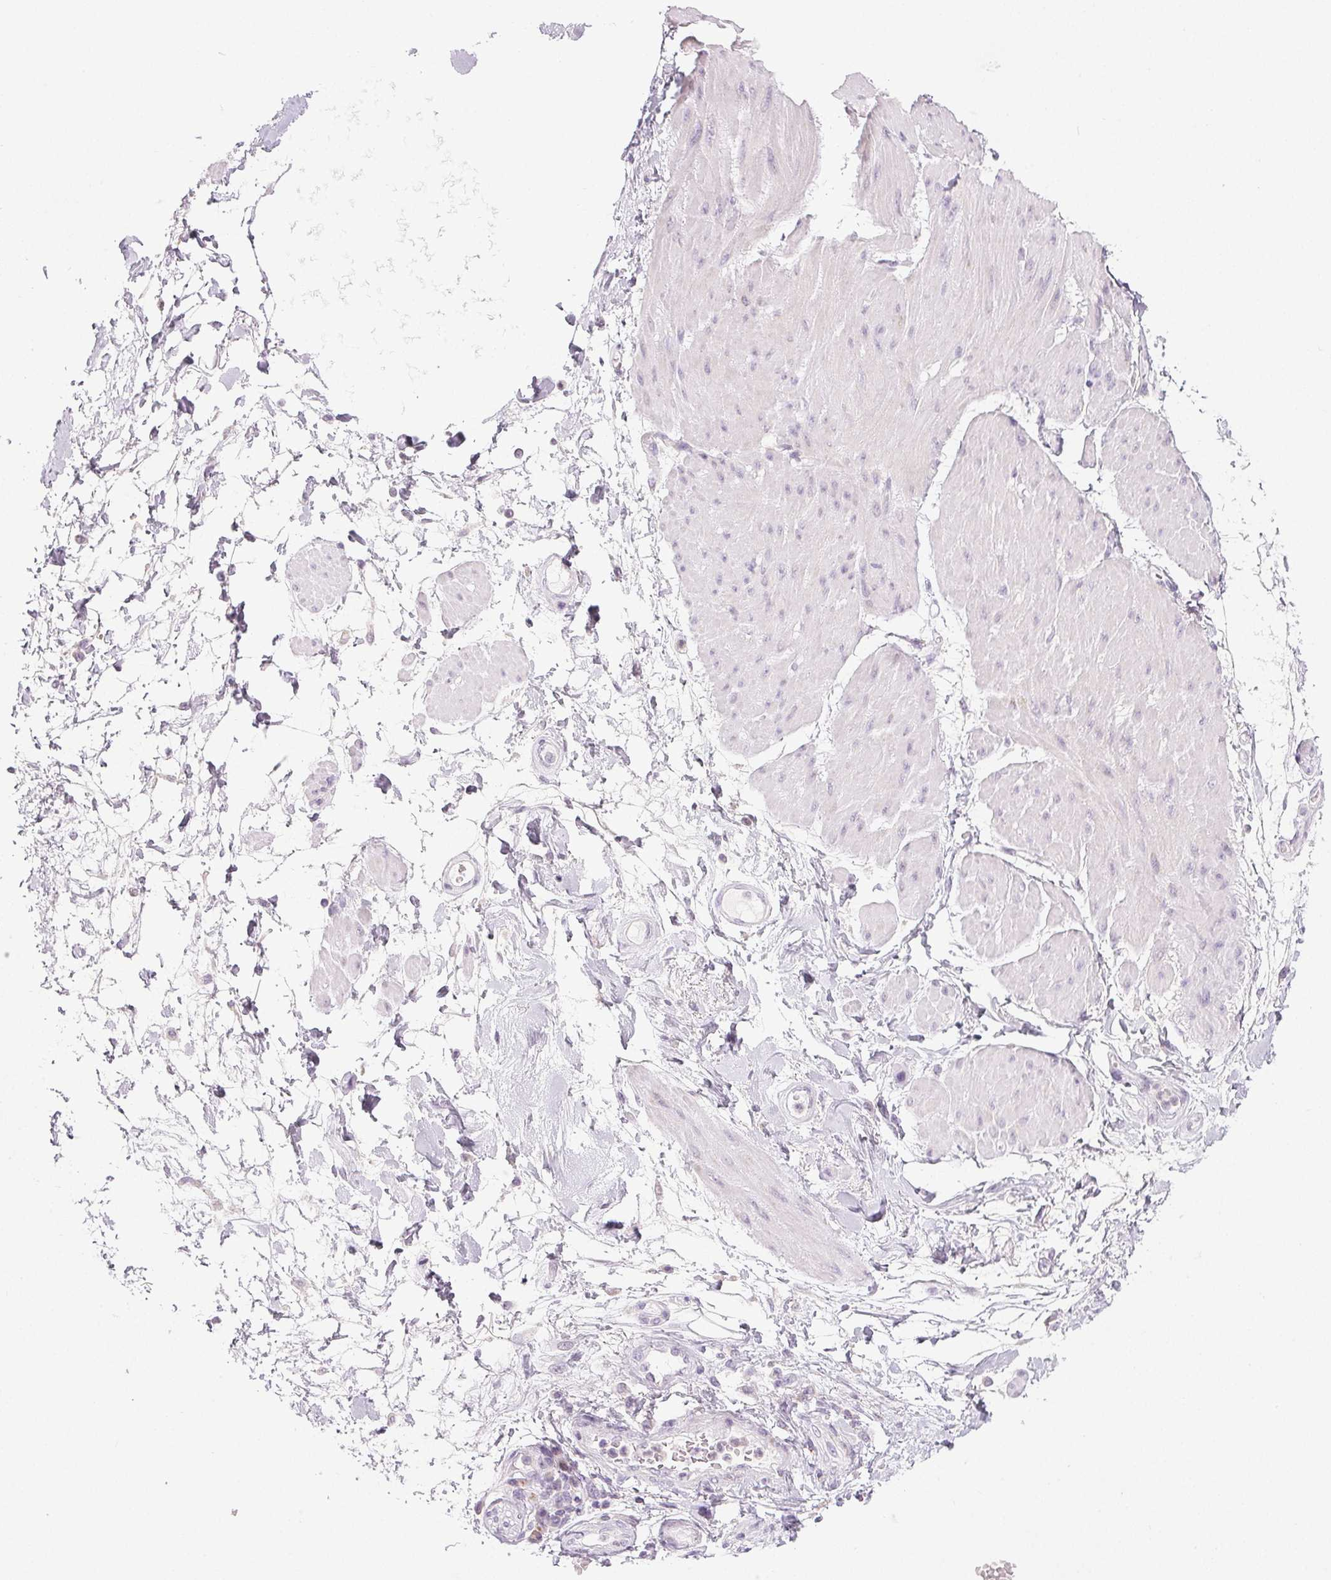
{"staining": {"intensity": "negative", "quantity": "none", "location": "none"}, "tissue": "adipose tissue", "cell_type": "Adipocytes", "image_type": "normal", "snomed": [{"axis": "morphology", "description": "Normal tissue, NOS"}, {"axis": "topography", "description": "Urinary bladder"}, {"axis": "topography", "description": "Peripheral nerve tissue"}], "caption": "The histopathology image demonstrates no staining of adipocytes in benign adipose tissue. (Immunohistochemistry (ihc), brightfield microscopy, high magnification).", "gene": "COL7A1", "patient": {"sex": "female", "age": 60}}